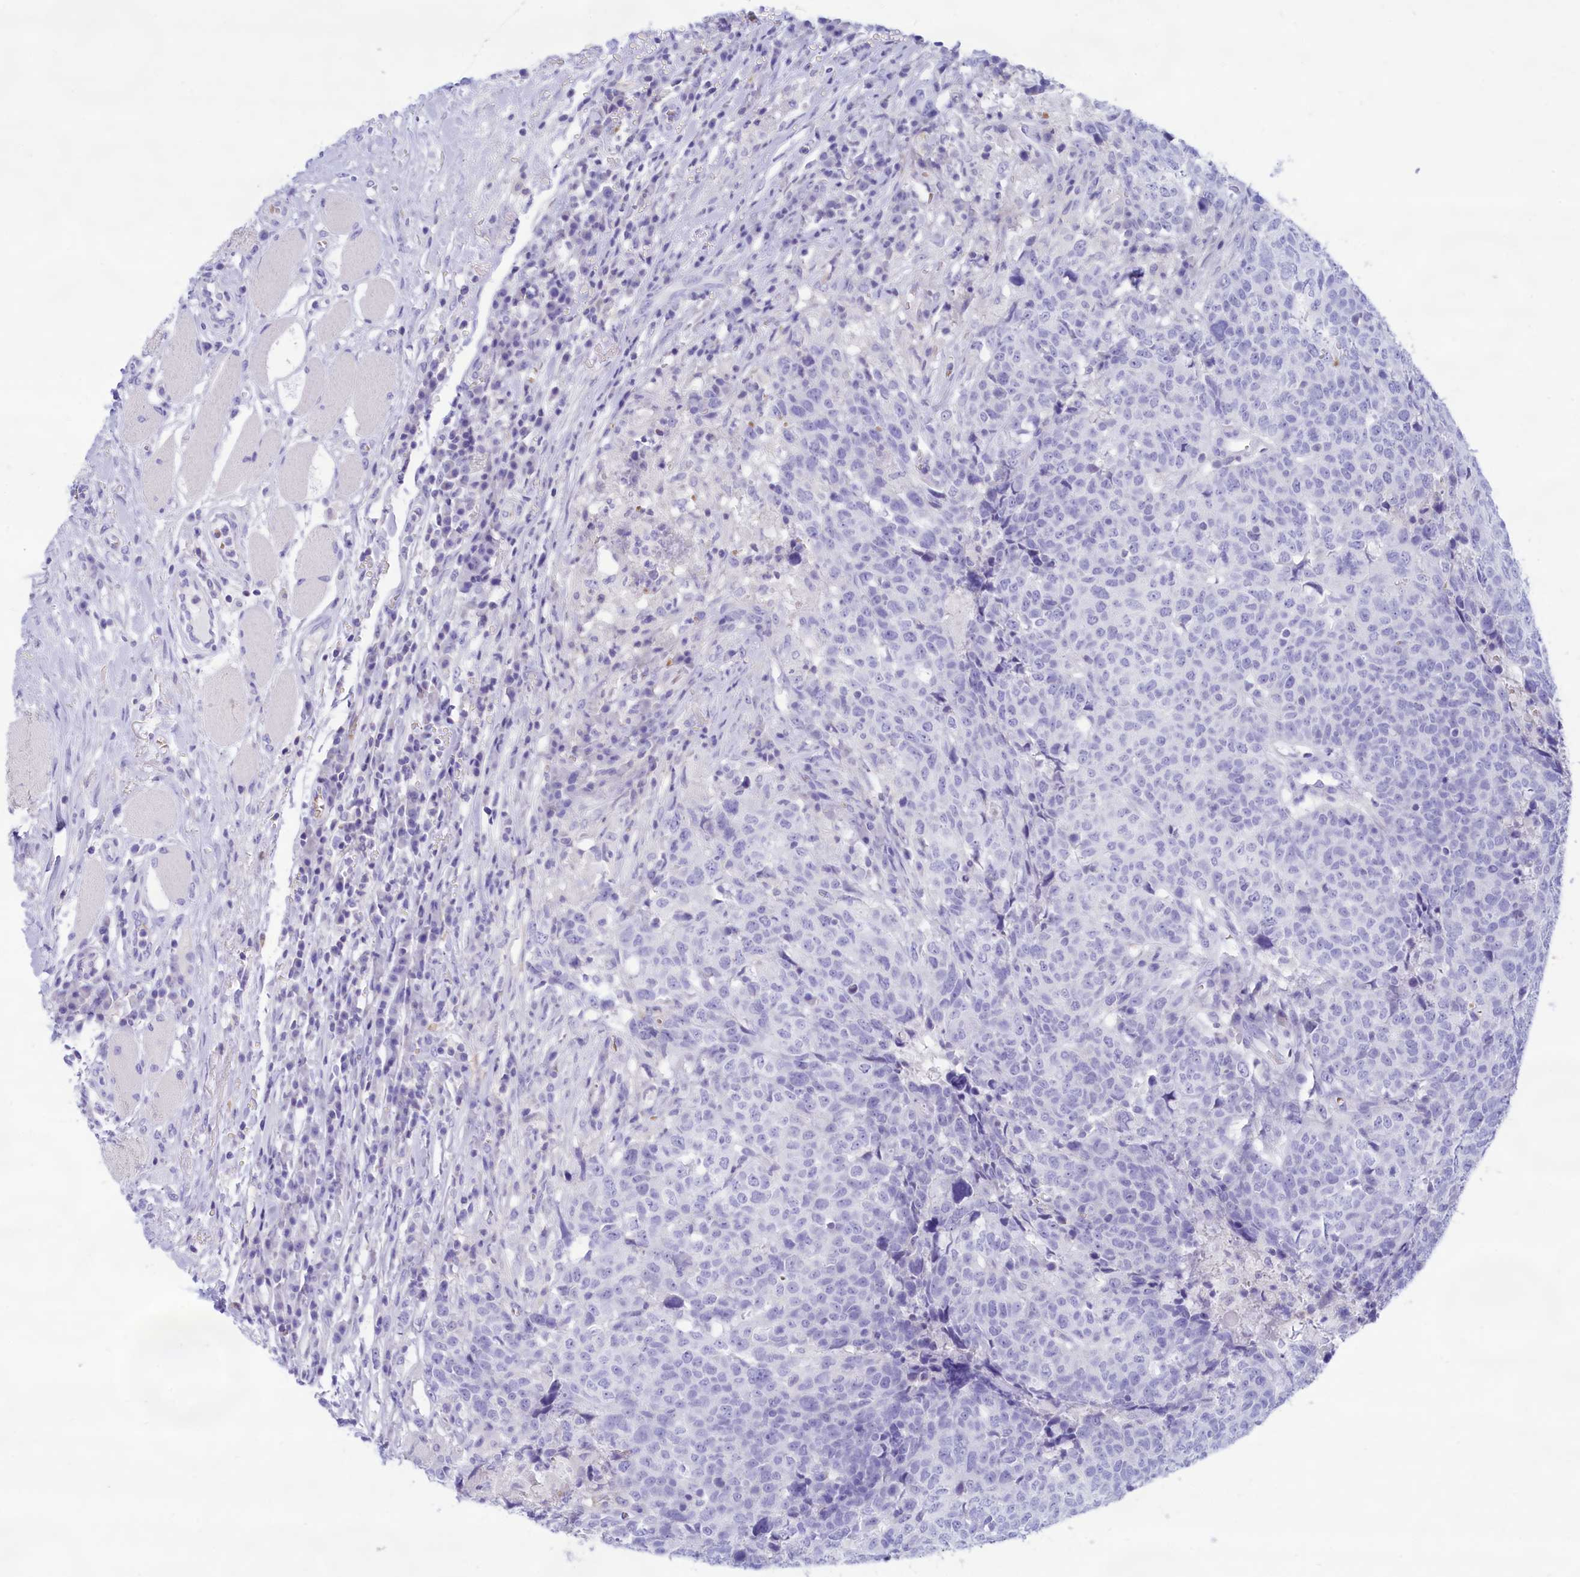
{"staining": {"intensity": "negative", "quantity": "none", "location": "none"}, "tissue": "head and neck cancer", "cell_type": "Tumor cells", "image_type": "cancer", "snomed": [{"axis": "morphology", "description": "Squamous cell carcinoma, NOS"}, {"axis": "topography", "description": "Head-Neck"}], "caption": "Micrograph shows no significant protein expression in tumor cells of head and neck cancer (squamous cell carcinoma). (DAB (3,3'-diaminobenzidine) immunohistochemistry (IHC) visualized using brightfield microscopy, high magnification).", "gene": "GLYATL1", "patient": {"sex": "male", "age": 66}}